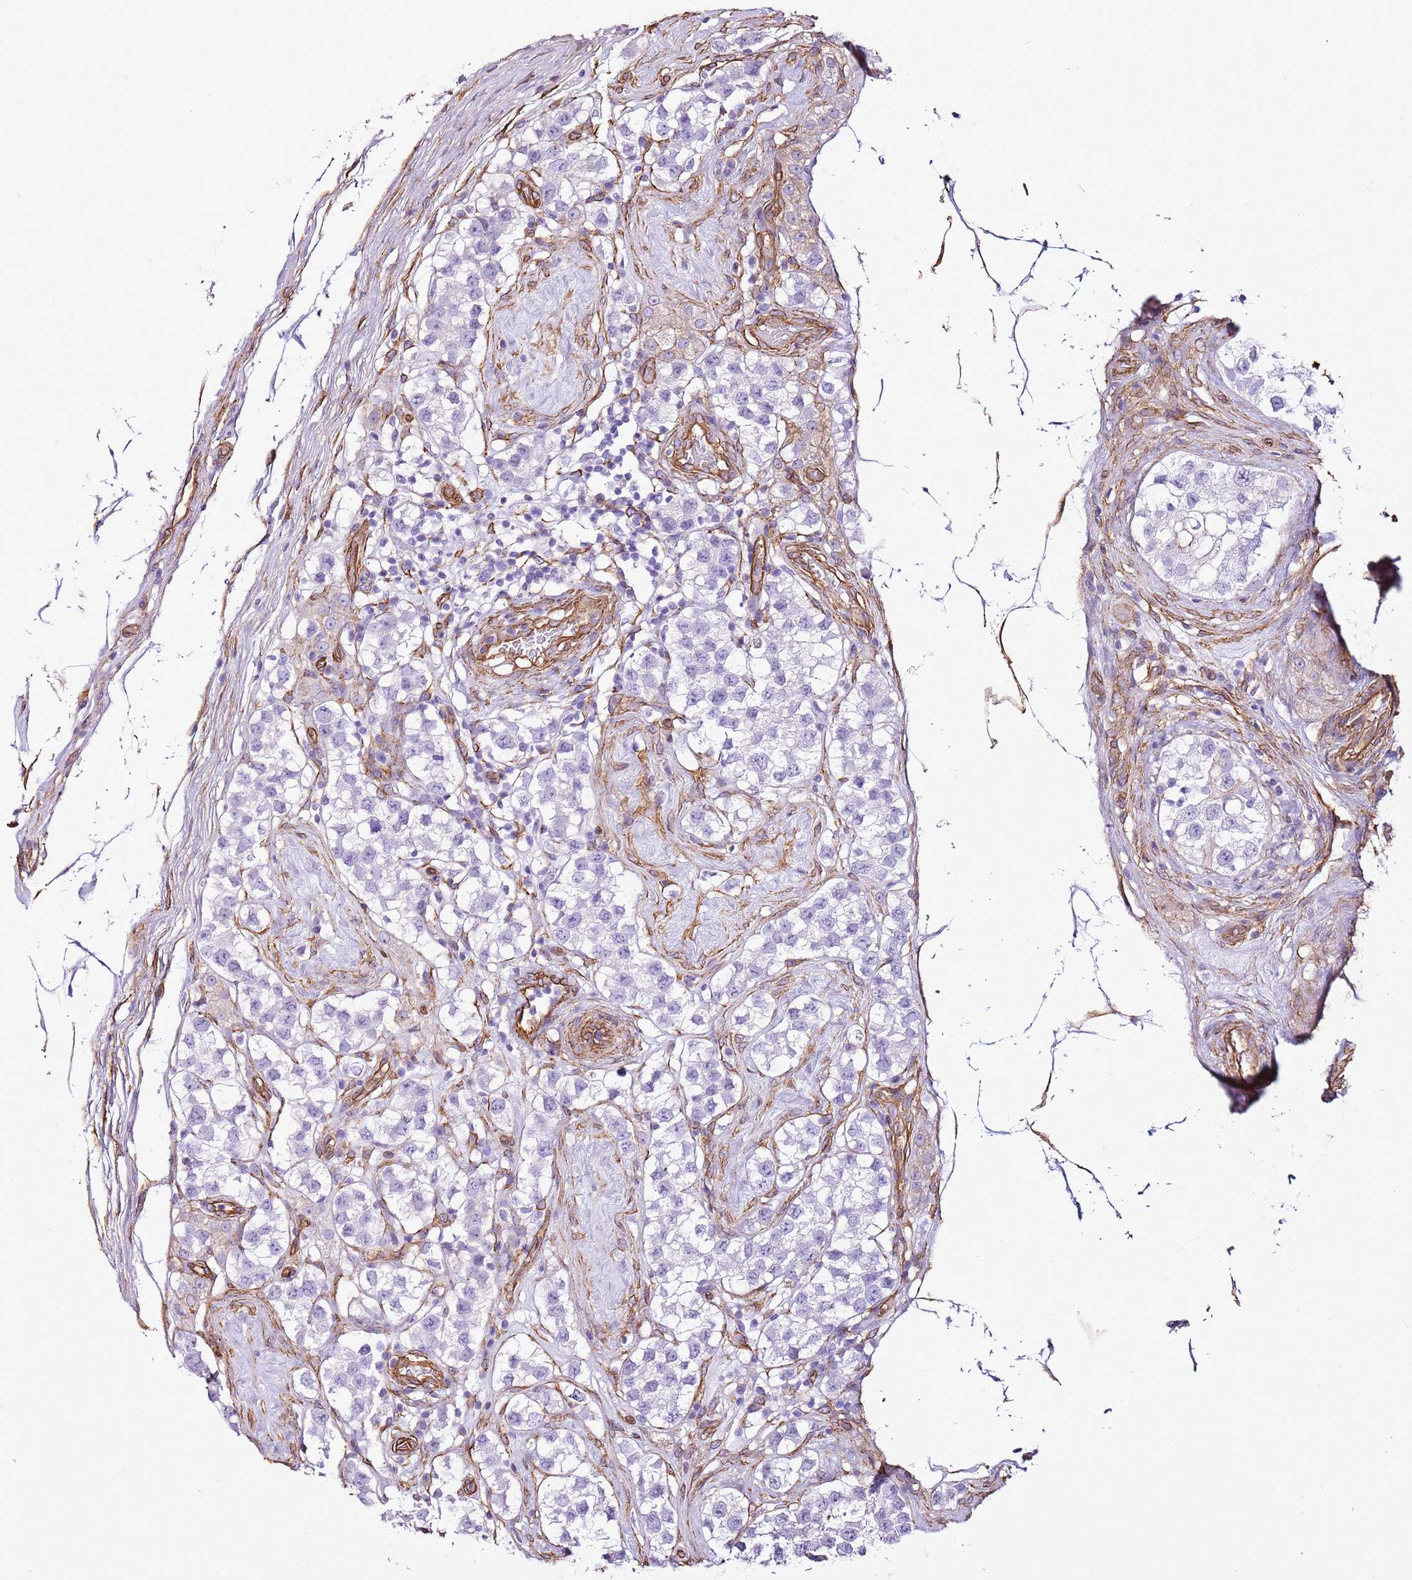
{"staining": {"intensity": "negative", "quantity": "none", "location": "none"}, "tissue": "testis cancer", "cell_type": "Tumor cells", "image_type": "cancer", "snomed": [{"axis": "morphology", "description": "Seminoma, NOS"}, {"axis": "topography", "description": "Testis"}], "caption": "IHC of testis seminoma displays no positivity in tumor cells.", "gene": "CTDSPL", "patient": {"sex": "male", "age": 34}}